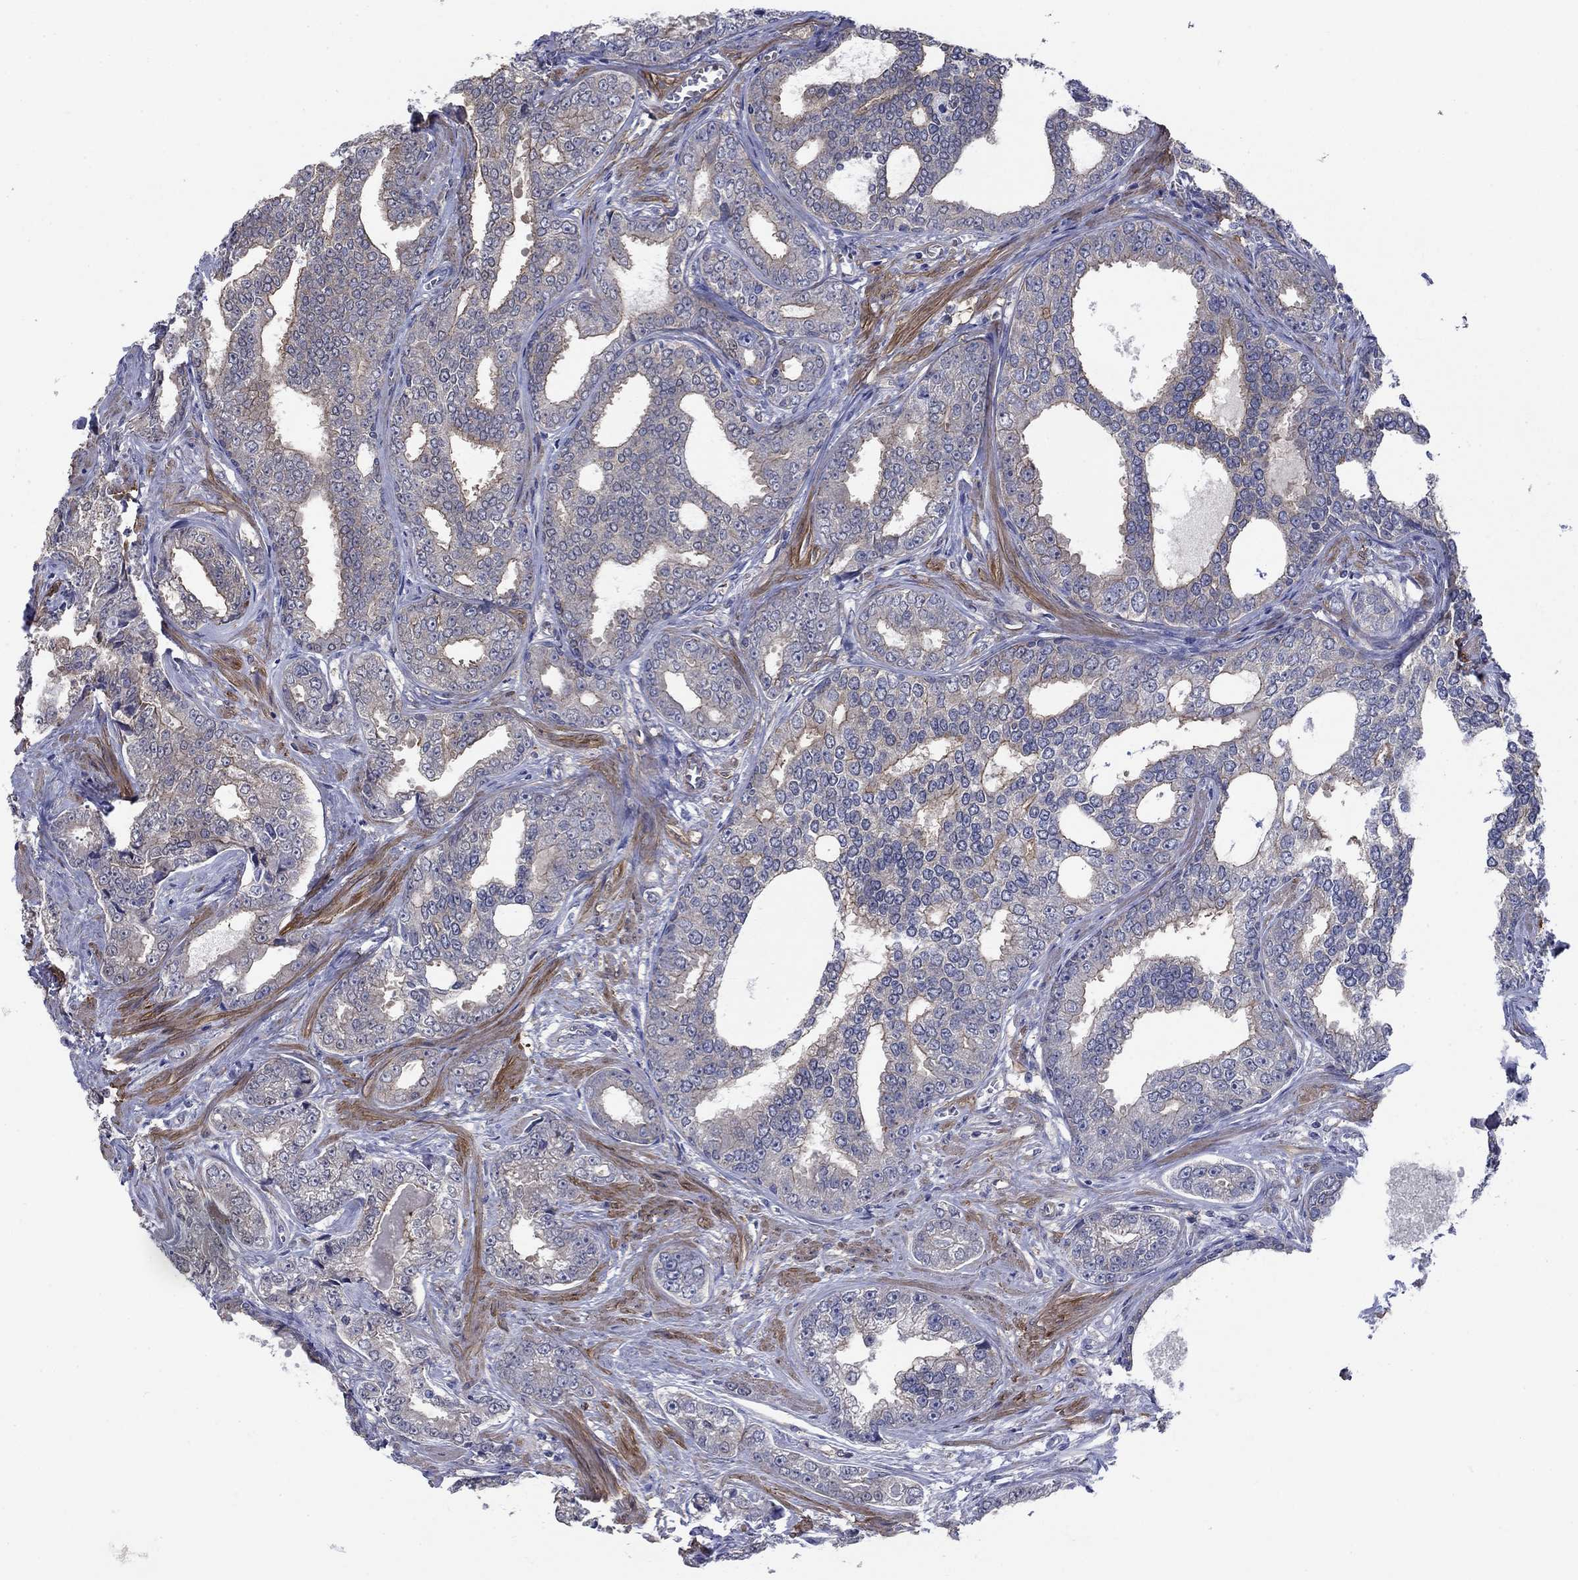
{"staining": {"intensity": "moderate", "quantity": "<25%", "location": "cytoplasmic/membranous"}, "tissue": "prostate cancer", "cell_type": "Tumor cells", "image_type": "cancer", "snomed": [{"axis": "morphology", "description": "Adenocarcinoma, NOS"}, {"axis": "topography", "description": "Prostate"}], "caption": "Protein staining shows moderate cytoplasmic/membranous expression in about <25% of tumor cells in prostate adenocarcinoma.", "gene": "FLNC", "patient": {"sex": "male", "age": 67}}